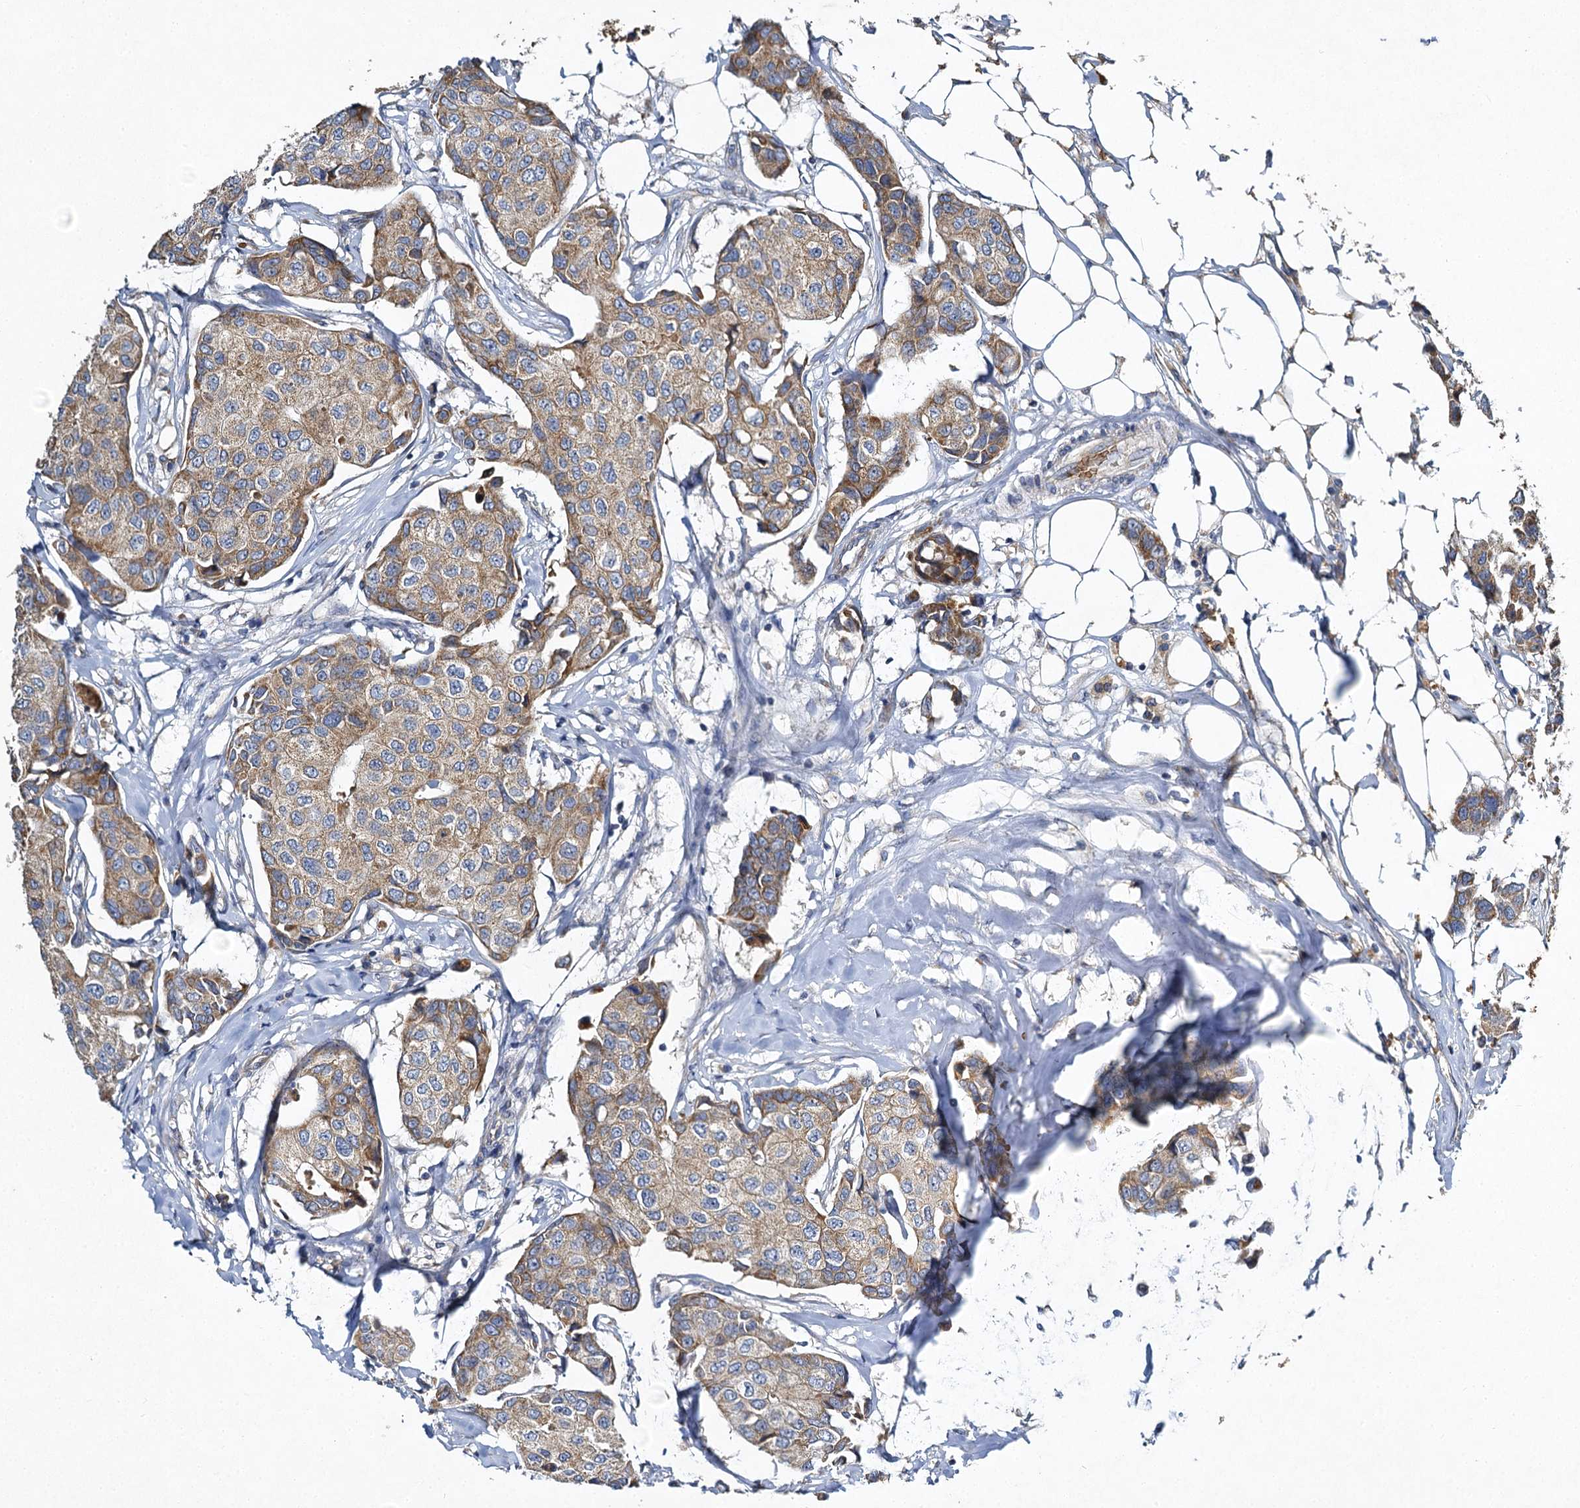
{"staining": {"intensity": "moderate", "quantity": ">75%", "location": "cytoplasmic/membranous"}, "tissue": "breast cancer", "cell_type": "Tumor cells", "image_type": "cancer", "snomed": [{"axis": "morphology", "description": "Duct carcinoma"}, {"axis": "topography", "description": "Breast"}], "caption": "This is a histology image of IHC staining of infiltrating ductal carcinoma (breast), which shows moderate expression in the cytoplasmic/membranous of tumor cells.", "gene": "BCS1L", "patient": {"sex": "female", "age": 80}}